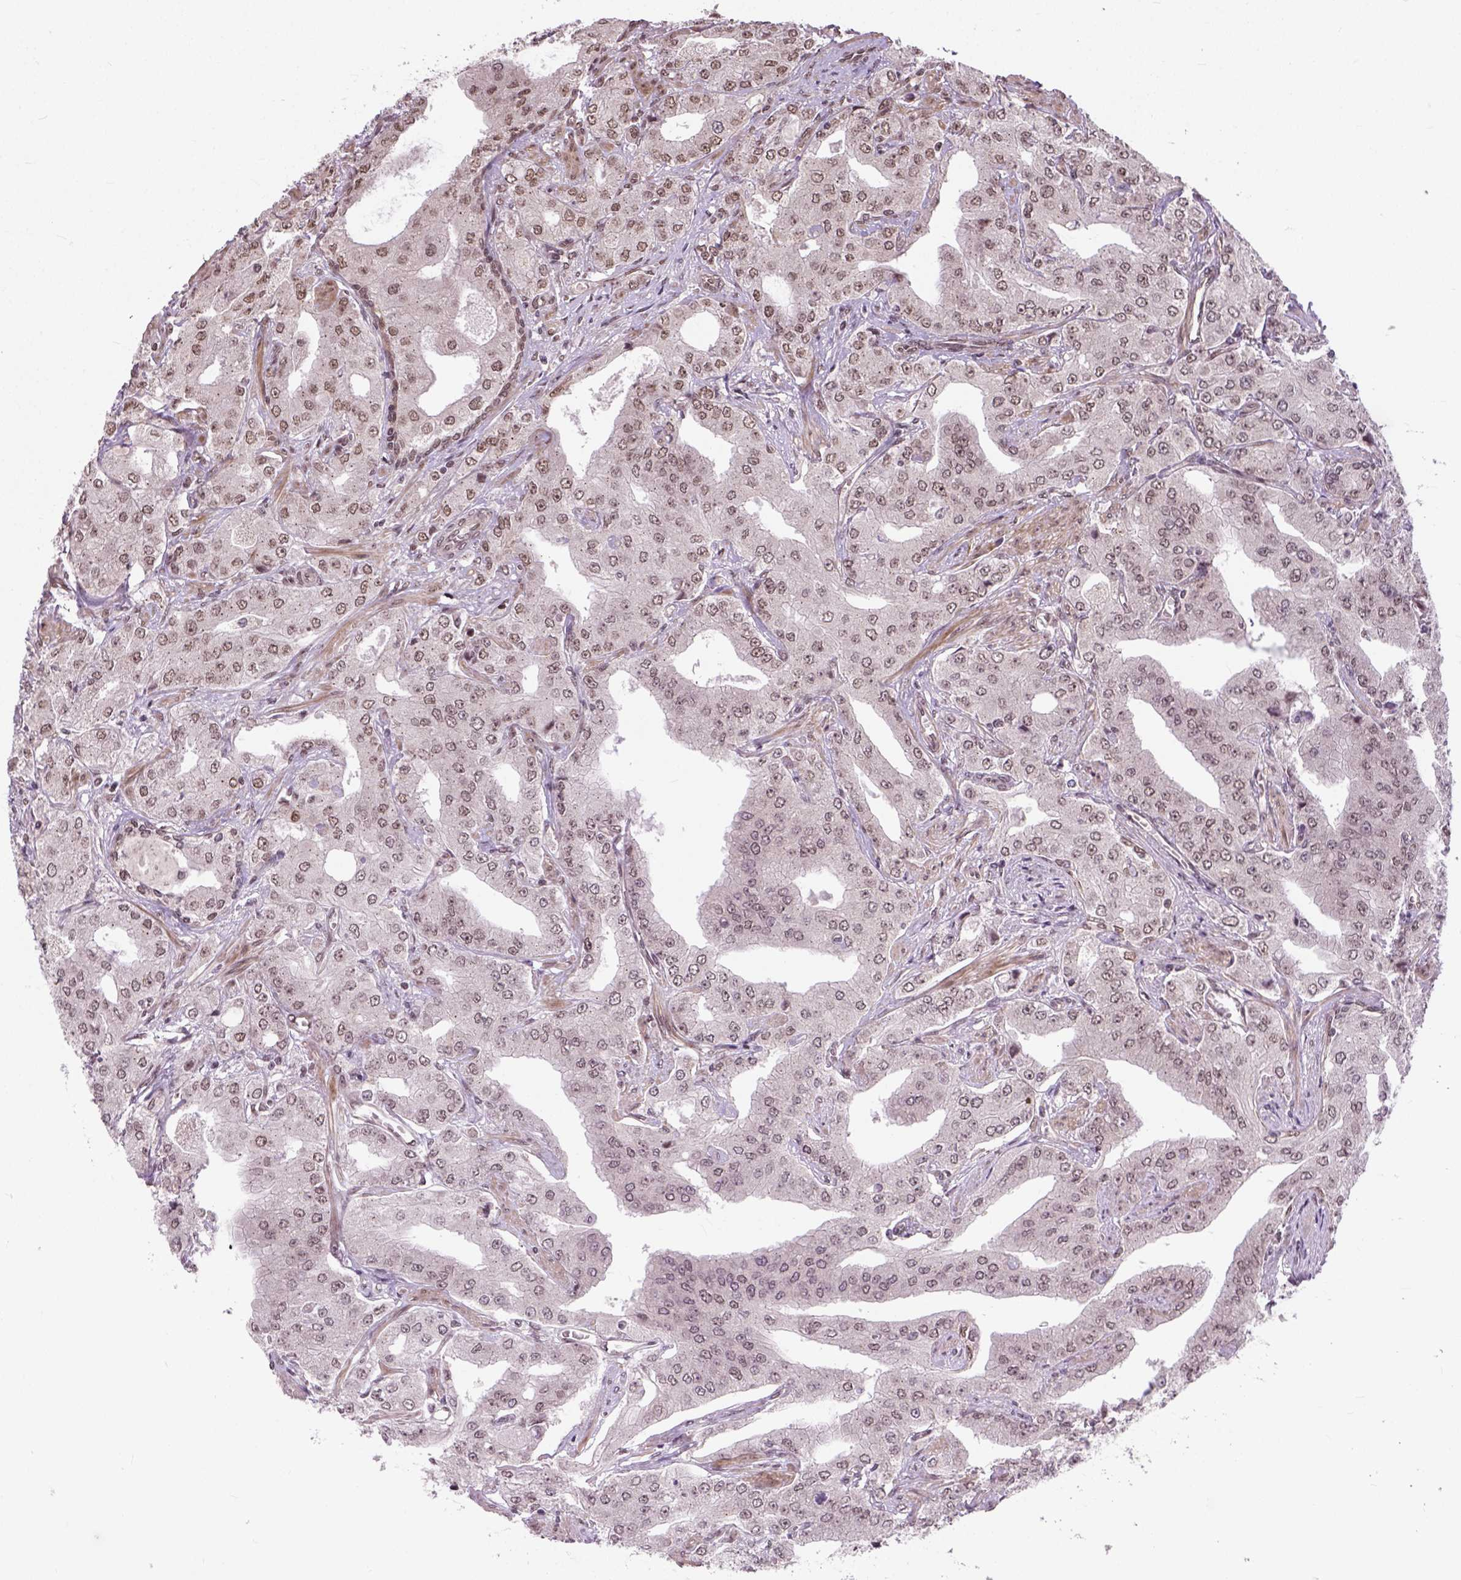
{"staining": {"intensity": "weak", "quantity": "25%-75%", "location": "nuclear"}, "tissue": "prostate cancer", "cell_type": "Tumor cells", "image_type": "cancer", "snomed": [{"axis": "morphology", "description": "Adenocarcinoma, Low grade"}, {"axis": "topography", "description": "Prostate"}], "caption": "IHC histopathology image of human prostate low-grade adenocarcinoma stained for a protein (brown), which reveals low levels of weak nuclear expression in approximately 25%-75% of tumor cells.", "gene": "ZNF630", "patient": {"sex": "male", "age": 60}}